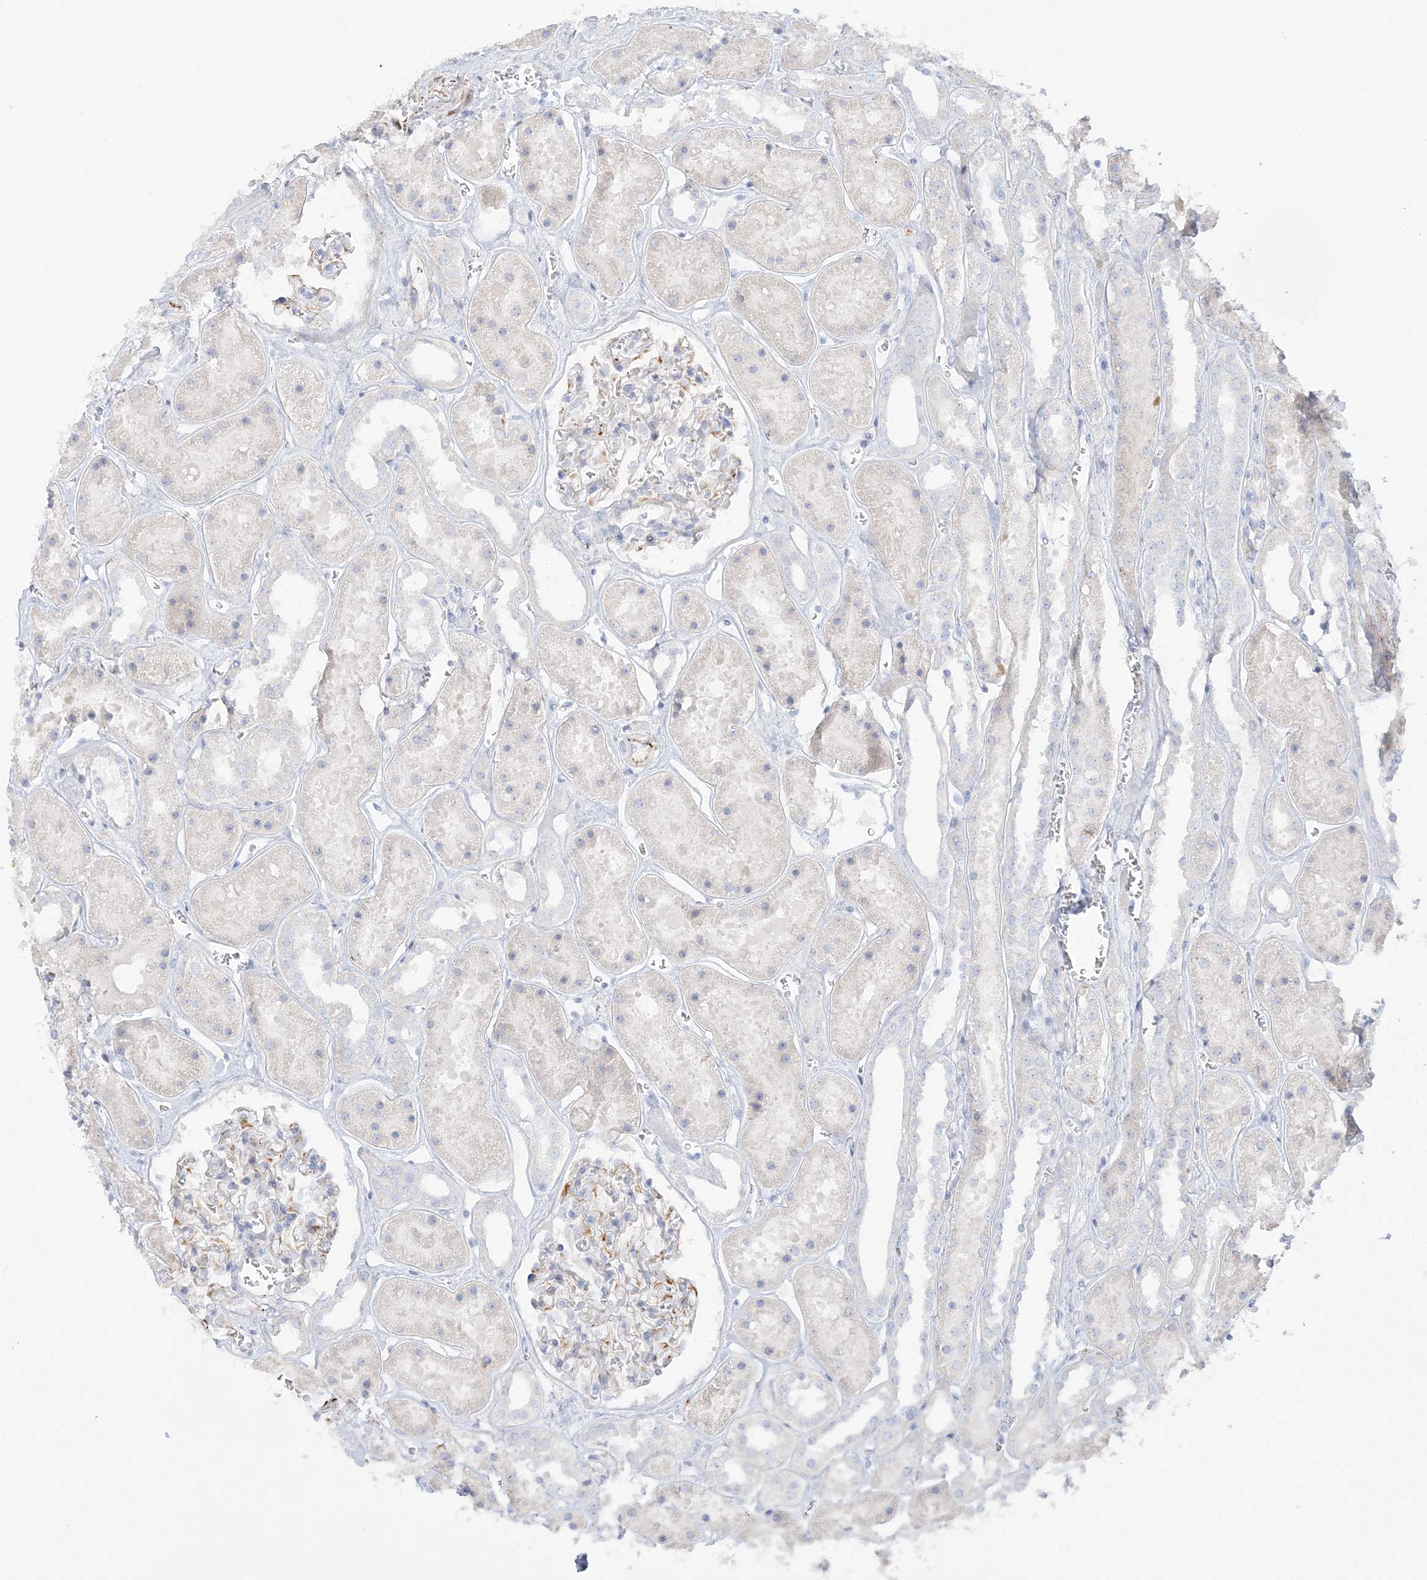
{"staining": {"intensity": "negative", "quantity": "none", "location": "none"}, "tissue": "kidney", "cell_type": "Cells in glomeruli", "image_type": "normal", "snomed": [{"axis": "morphology", "description": "Normal tissue, NOS"}, {"axis": "topography", "description": "Kidney"}], "caption": "A high-resolution micrograph shows IHC staining of normal kidney, which reveals no significant staining in cells in glomeruli. (Stains: DAB (3,3'-diaminobenzidine) immunohistochemistry with hematoxylin counter stain, Microscopy: brightfield microscopy at high magnification).", "gene": "PPIL6", "patient": {"sex": "female", "age": 41}}